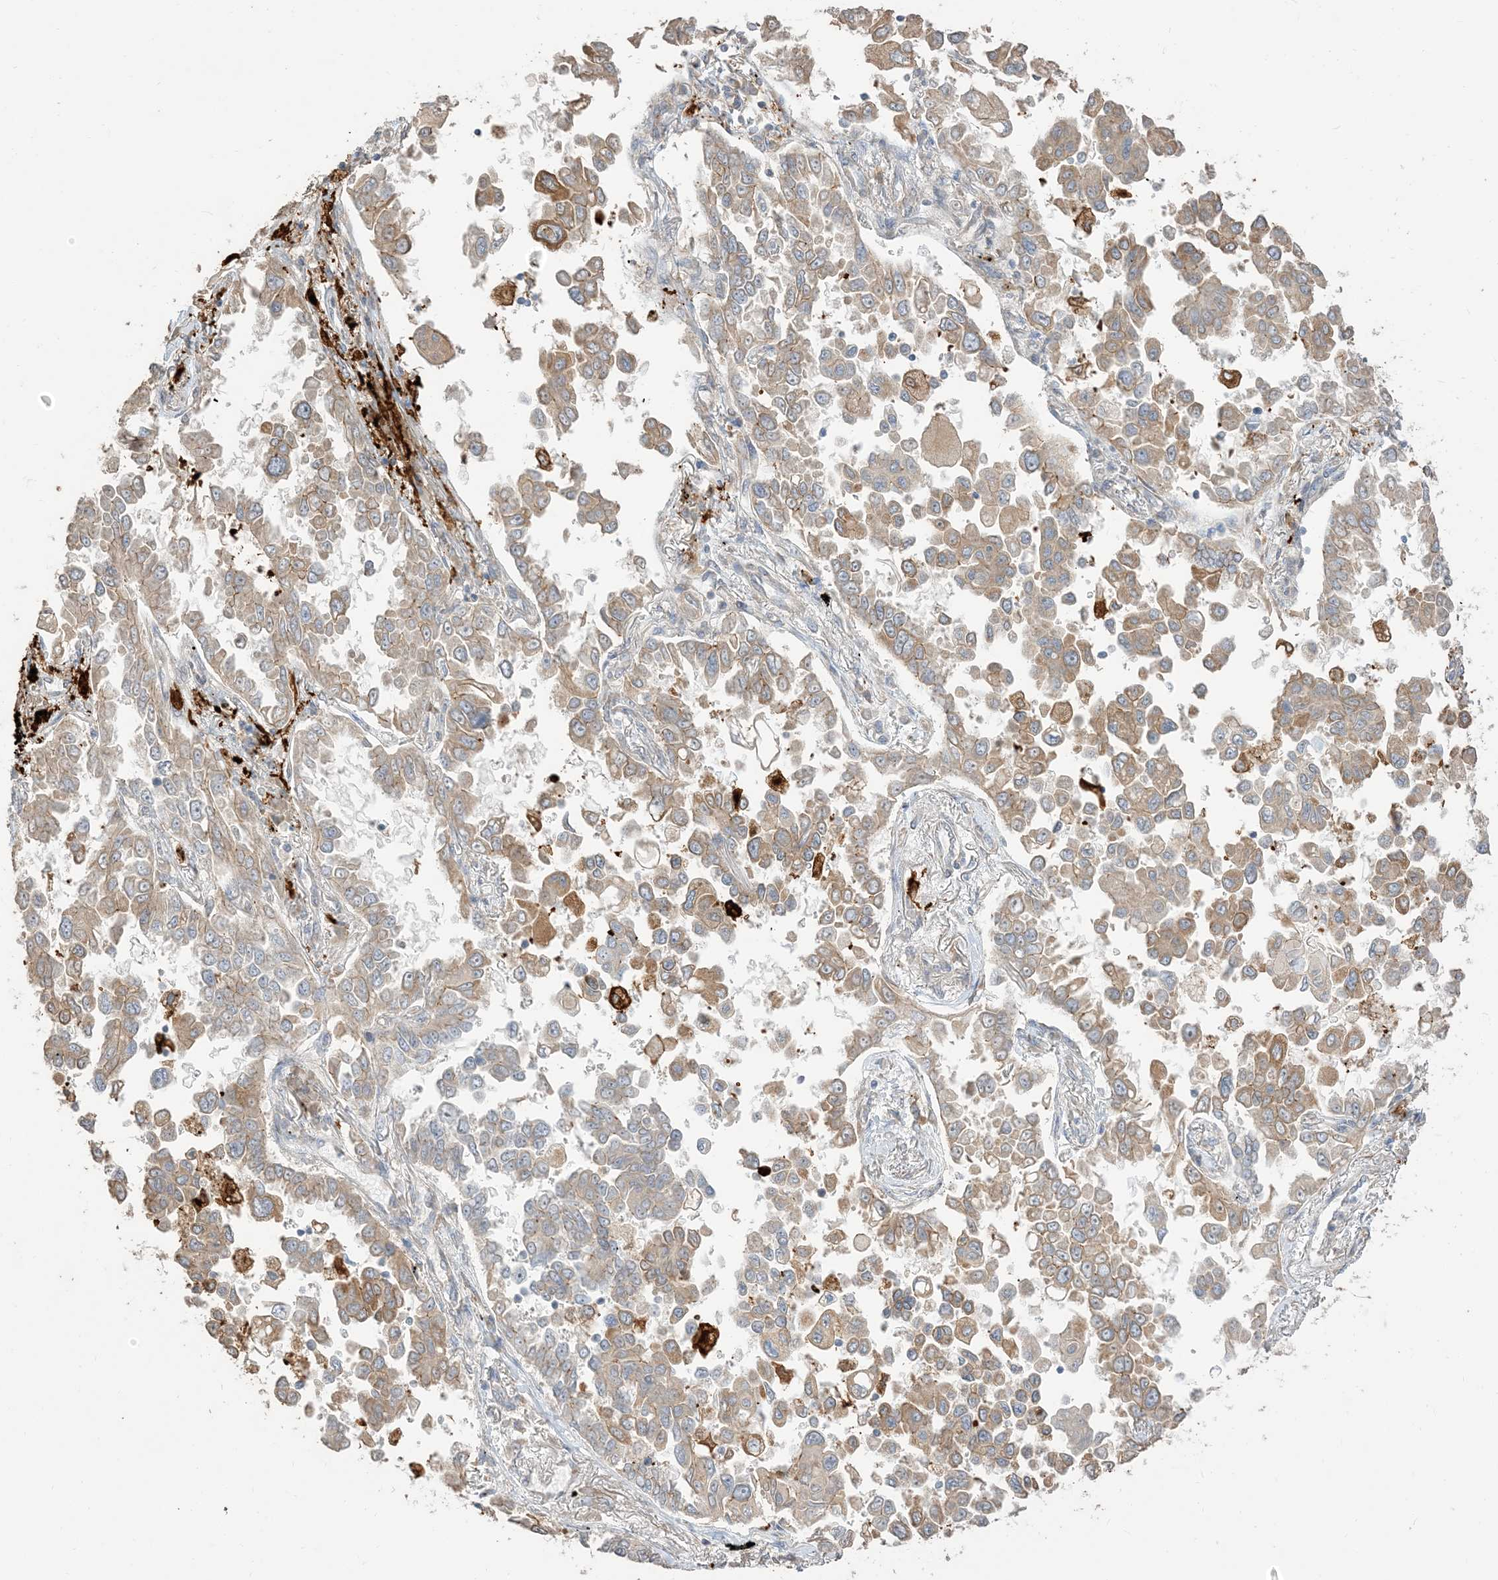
{"staining": {"intensity": "moderate", "quantity": "25%-75%", "location": "cytoplasmic/membranous"}, "tissue": "lung cancer", "cell_type": "Tumor cells", "image_type": "cancer", "snomed": [{"axis": "morphology", "description": "Adenocarcinoma, NOS"}, {"axis": "topography", "description": "Lung"}], "caption": "An immunohistochemistry histopathology image of neoplastic tissue is shown. Protein staining in brown highlights moderate cytoplasmic/membranous positivity in lung cancer within tumor cells. (IHC, brightfield microscopy, high magnification).", "gene": "RNF175", "patient": {"sex": "female", "age": 67}}